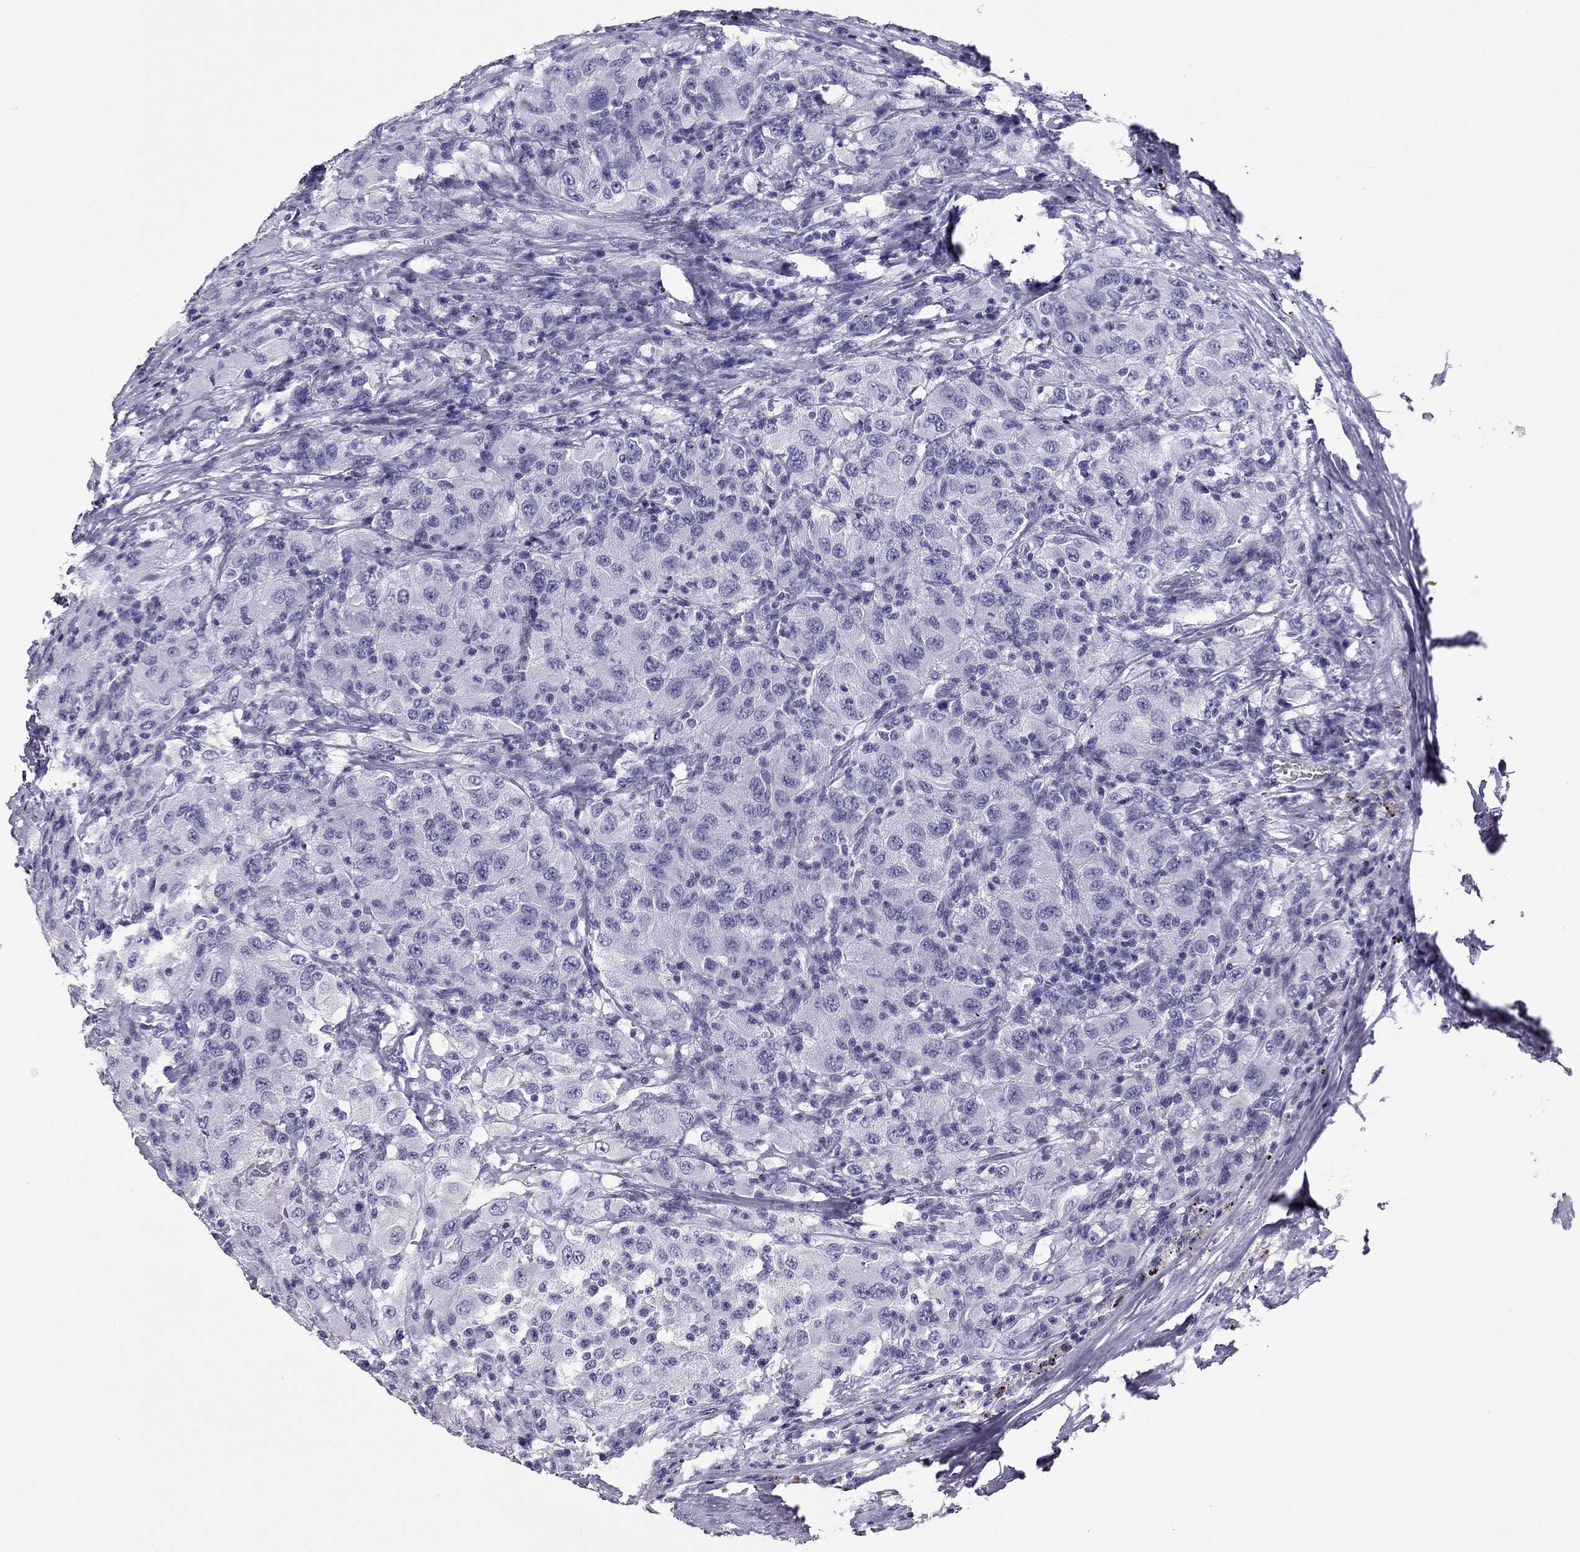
{"staining": {"intensity": "negative", "quantity": "none", "location": "none"}, "tissue": "renal cancer", "cell_type": "Tumor cells", "image_type": "cancer", "snomed": [{"axis": "morphology", "description": "Adenocarcinoma, NOS"}, {"axis": "topography", "description": "Kidney"}], "caption": "Immunohistochemistry image of neoplastic tissue: human renal cancer stained with DAB exhibits no significant protein staining in tumor cells.", "gene": "PDE6A", "patient": {"sex": "female", "age": 67}}